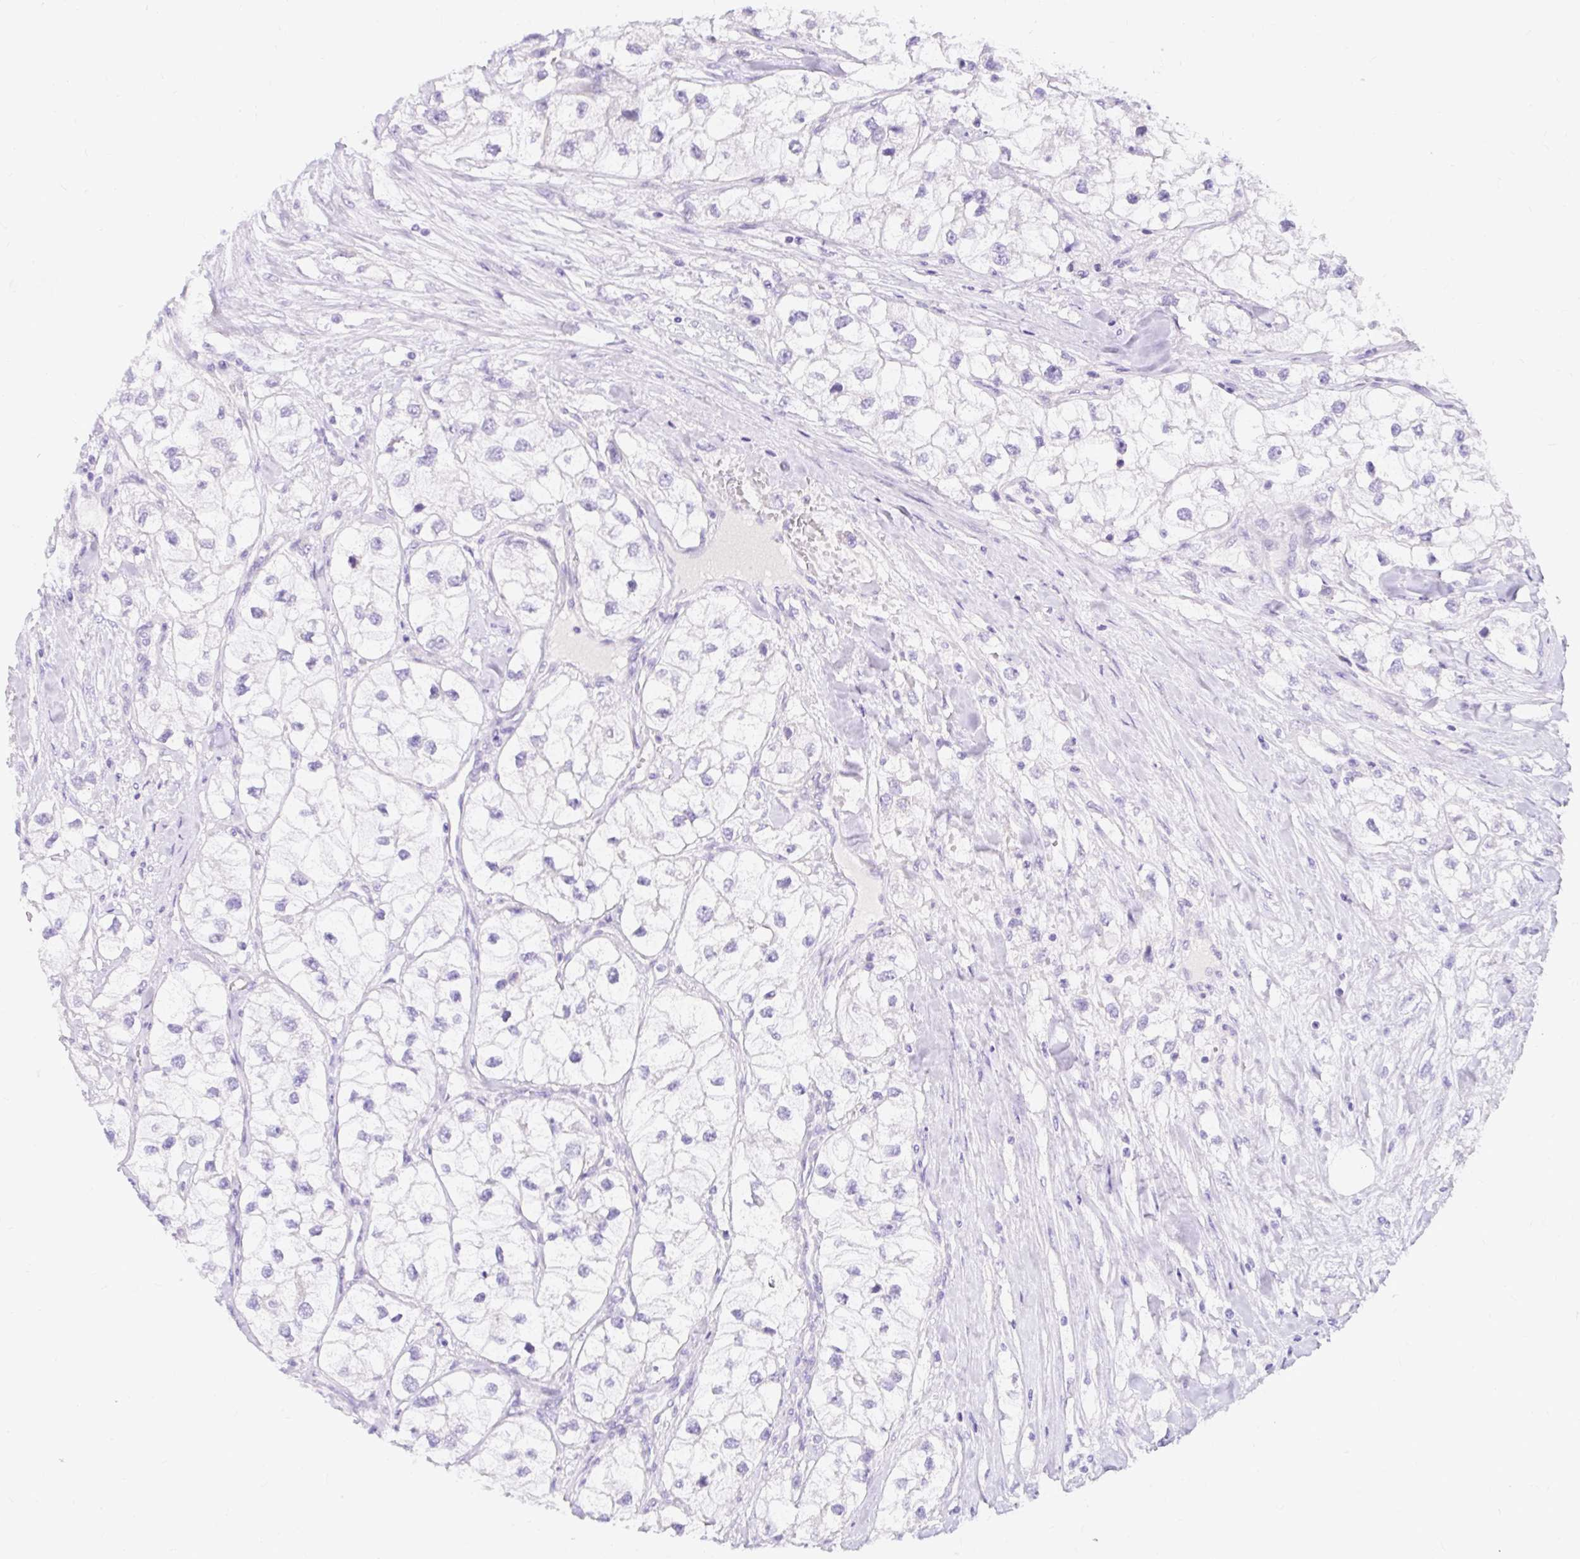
{"staining": {"intensity": "negative", "quantity": "none", "location": "none"}, "tissue": "renal cancer", "cell_type": "Tumor cells", "image_type": "cancer", "snomed": [{"axis": "morphology", "description": "Adenocarcinoma, NOS"}, {"axis": "topography", "description": "Kidney"}], "caption": "Image shows no protein staining in tumor cells of renal adenocarcinoma tissue.", "gene": "GOLGA8A", "patient": {"sex": "male", "age": 59}}